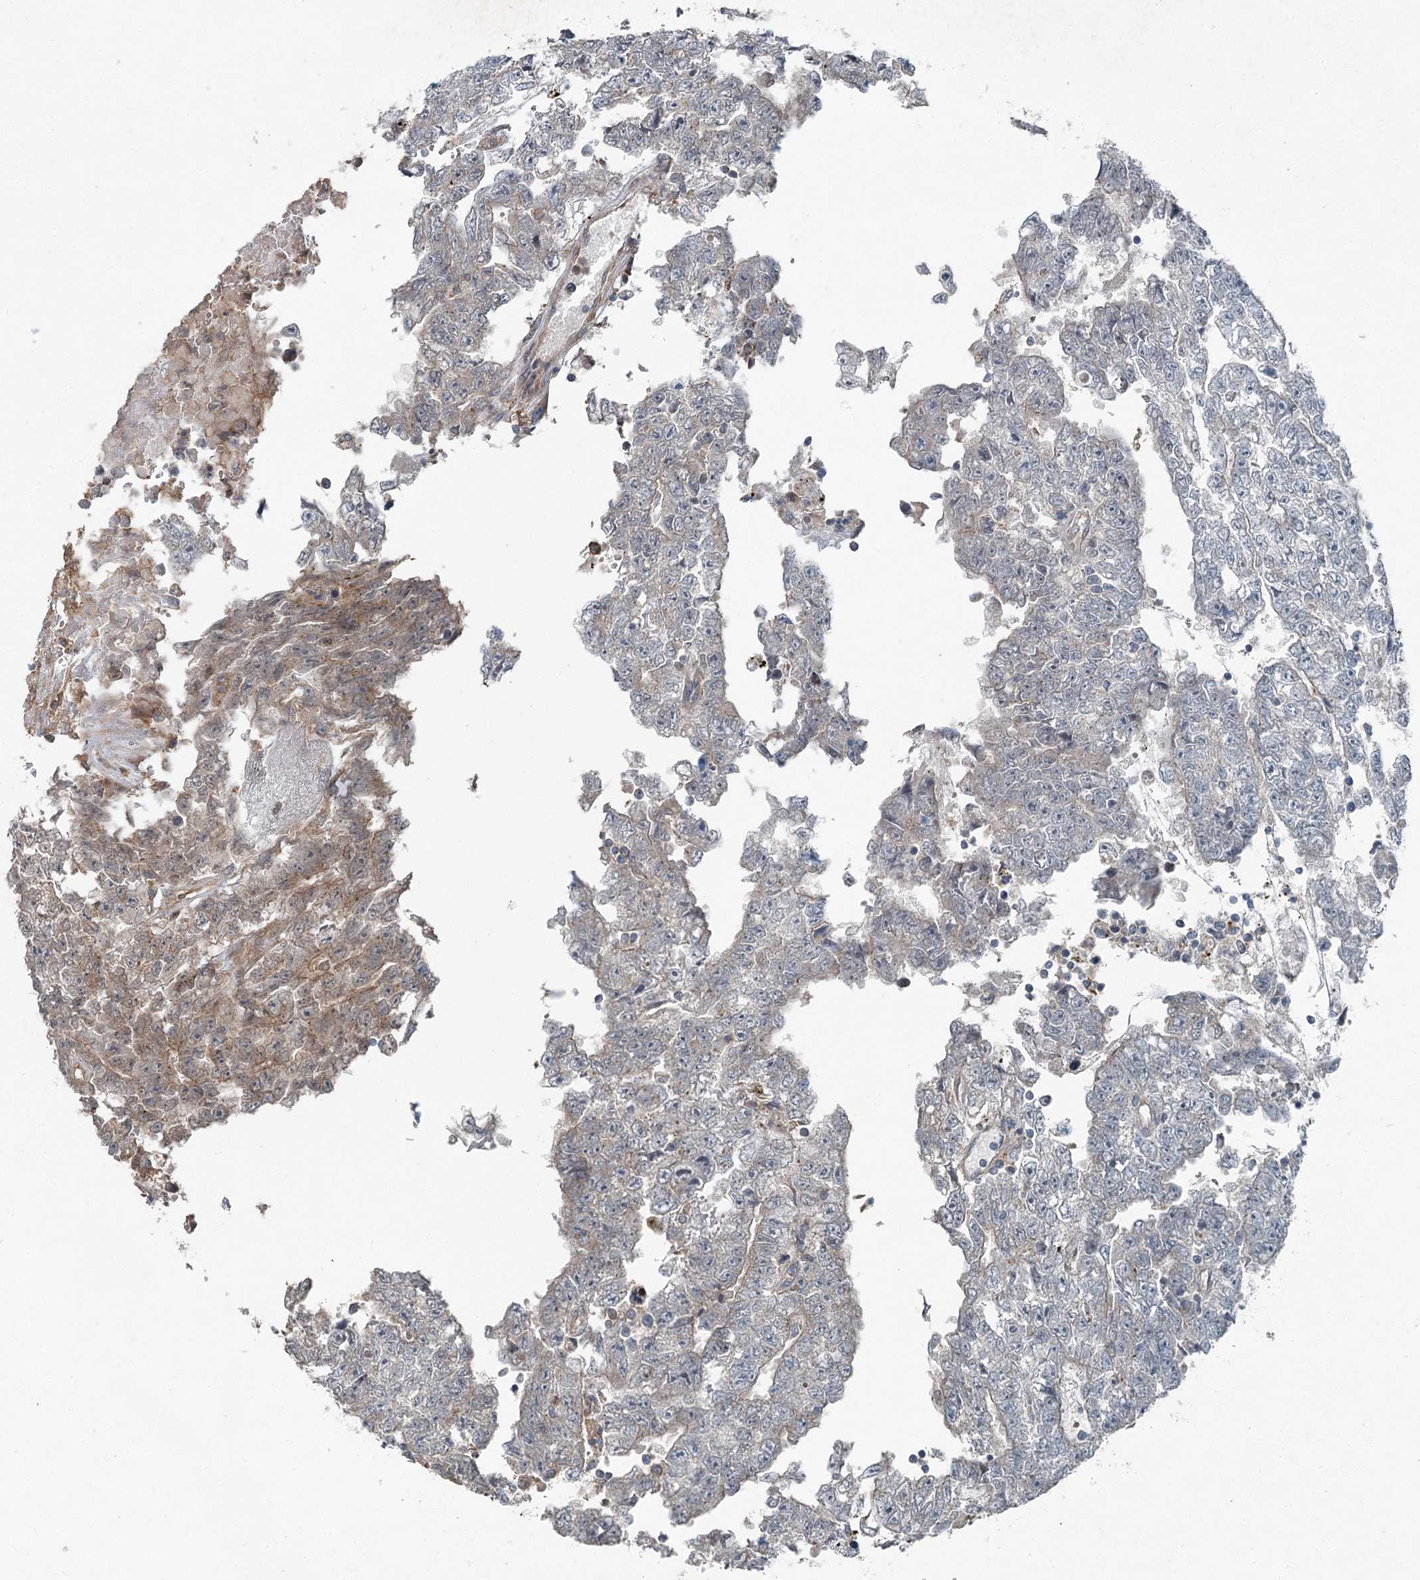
{"staining": {"intensity": "weak", "quantity": "<25%", "location": "cytoplasmic/membranous"}, "tissue": "testis cancer", "cell_type": "Tumor cells", "image_type": "cancer", "snomed": [{"axis": "morphology", "description": "Carcinoma, Embryonal, NOS"}, {"axis": "topography", "description": "Testis"}], "caption": "The image reveals no staining of tumor cells in testis cancer.", "gene": "SKIC3", "patient": {"sex": "male", "age": 25}}